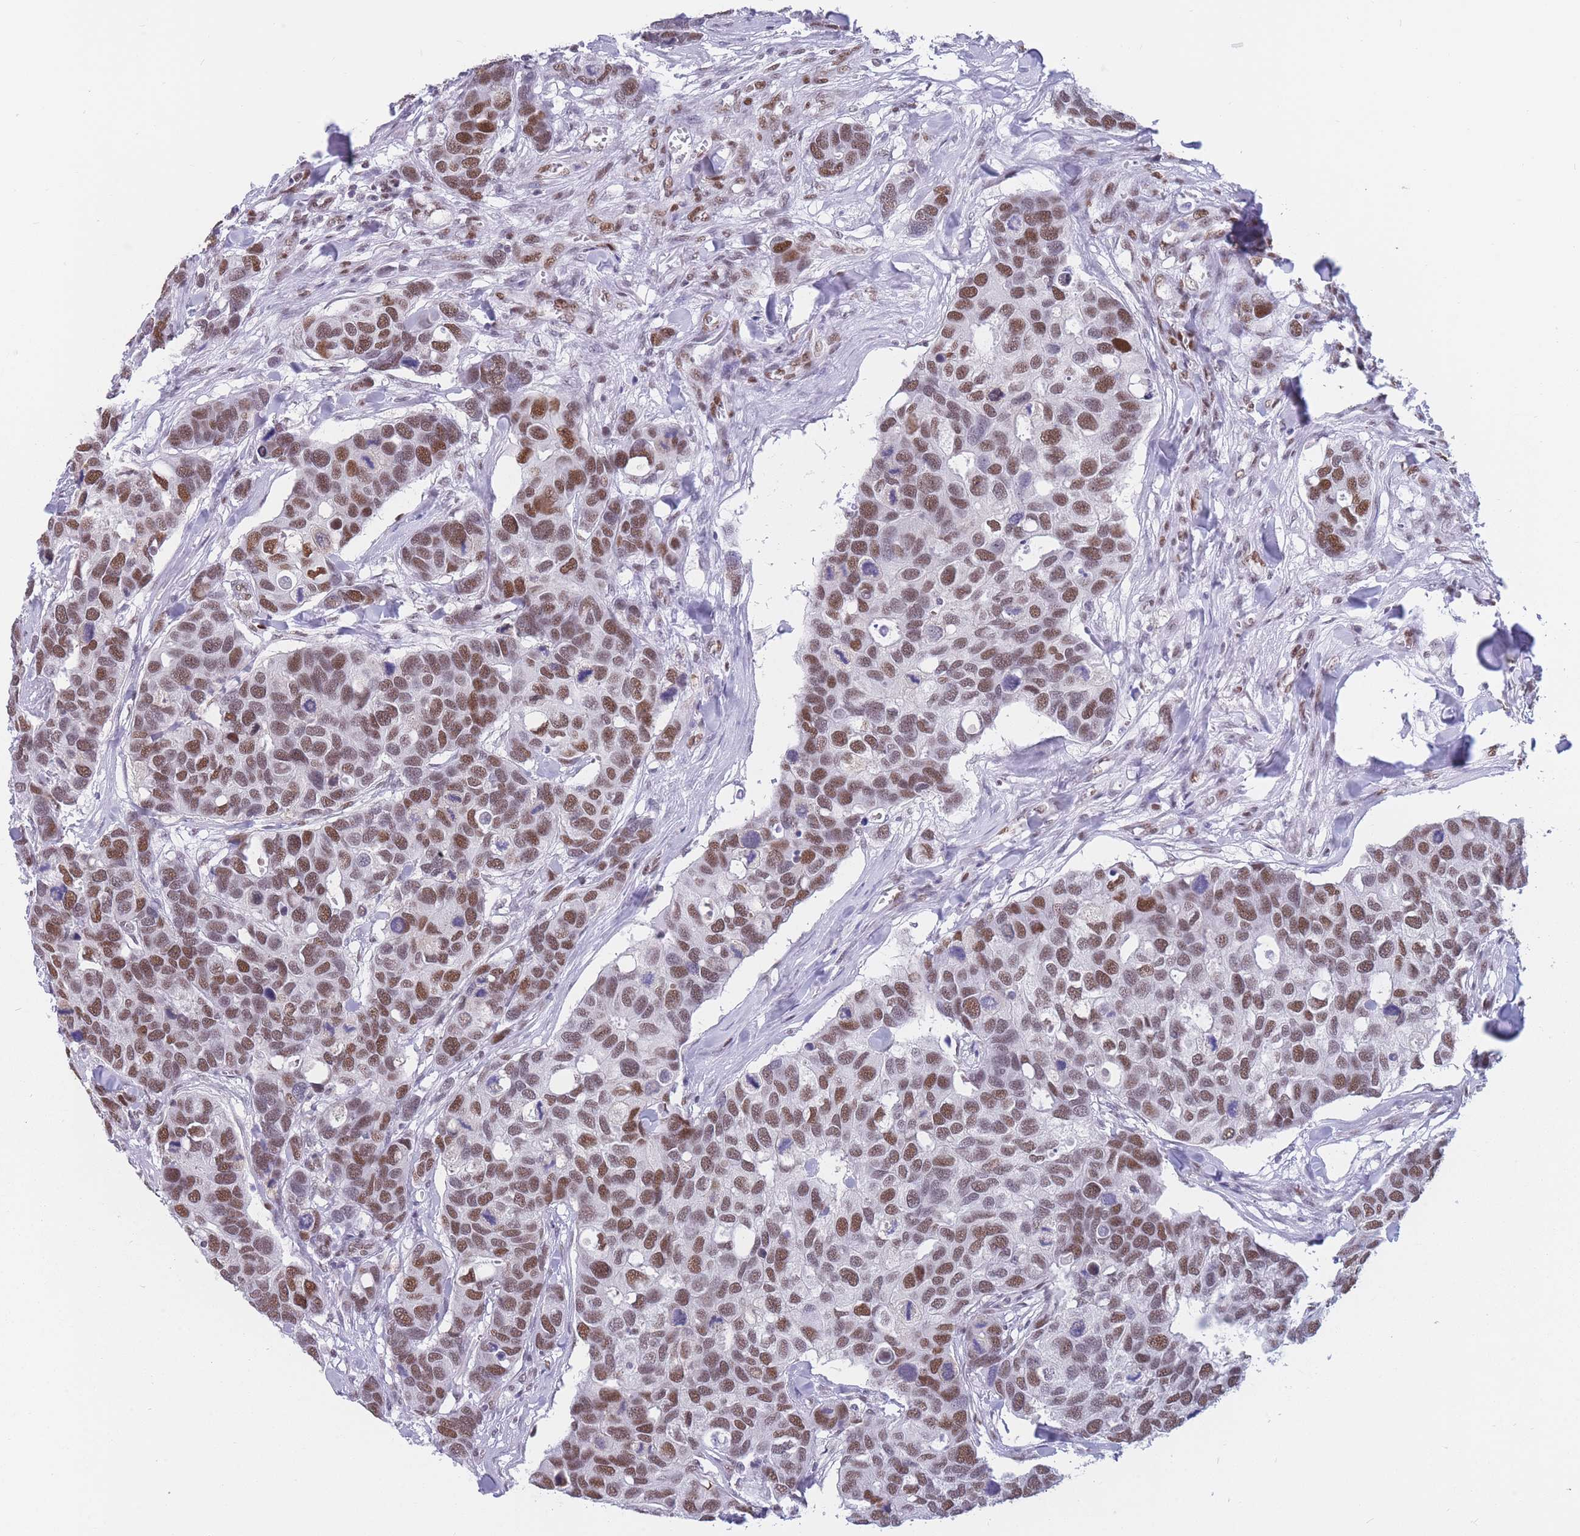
{"staining": {"intensity": "strong", "quantity": ">75%", "location": "nuclear"}, "tissue": "breast cancer", "cell_type": "Tumor cells", "image_type": "cancer", "snomed": [{"axis": "morphology", "description": "Duct carcinoma"}, {"axis": "topography", "description": "Breast"}], "caption": "Breast cancer (infiltrating ductal carcinoma) stained with immunohistochemistry shows strong nuclear positivity in approximately >75% of tumor cells.", "gene": "NASP", "patient": {"sex": "female", "age": 83}}